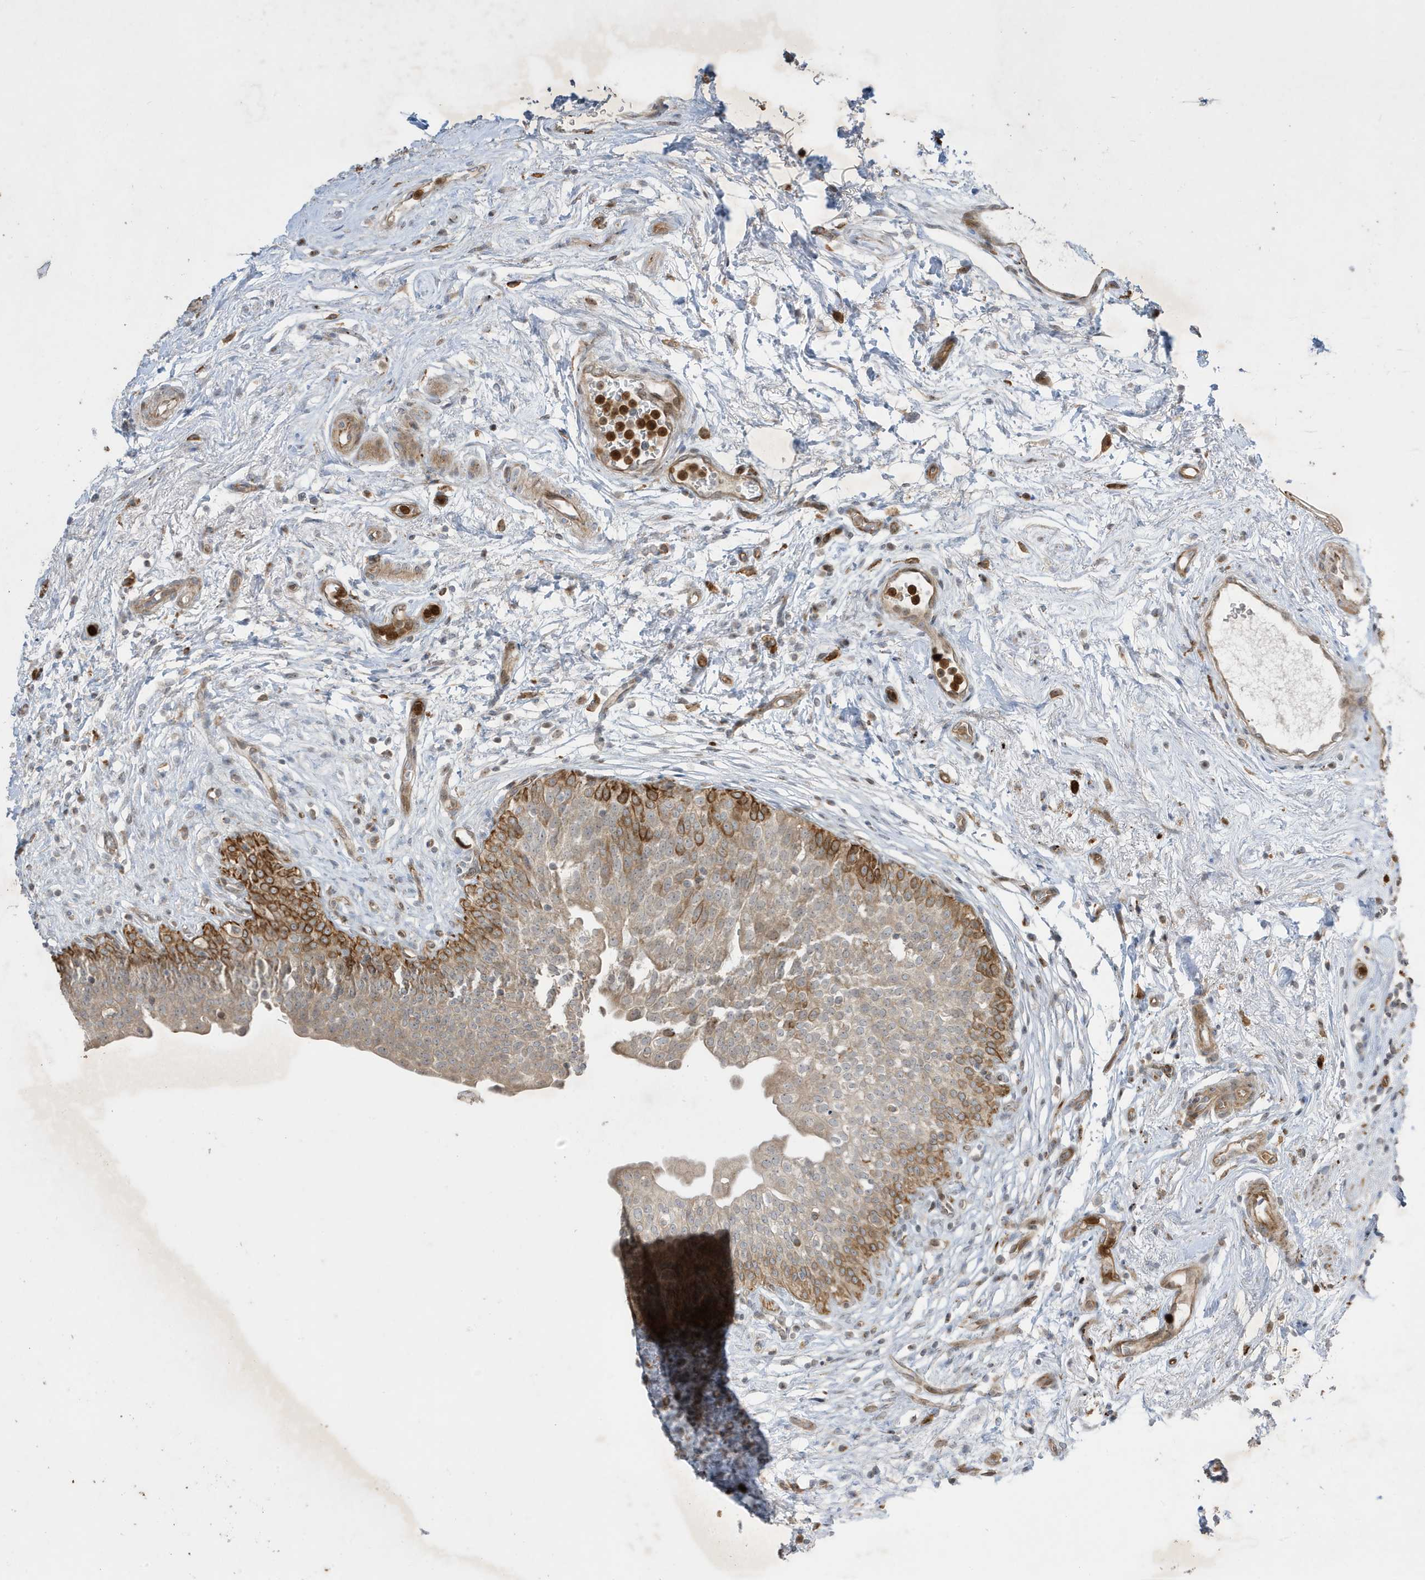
{"staining": {"intensity": "moderate", "quantity": "25%-75%", "location": "cytoplasmic/membranous"}, "tissue": "urinary bladder", "cell_type": "Urothelial cells", "image_type": "normal", "snomed": [{"axis": "morphology", "description": "Normal tissue, NOS"}, {"axis": "topography", "description": "Urinary bladder"}], "caption": "Protein staining demonstrates moderate cytoplasmic/membranous positivity in approximately 25%-75% of urothelial cells in unremarkable urinary bladder.", "gene": "IFT57", "patient": {"sex": "male", "age": 83}}